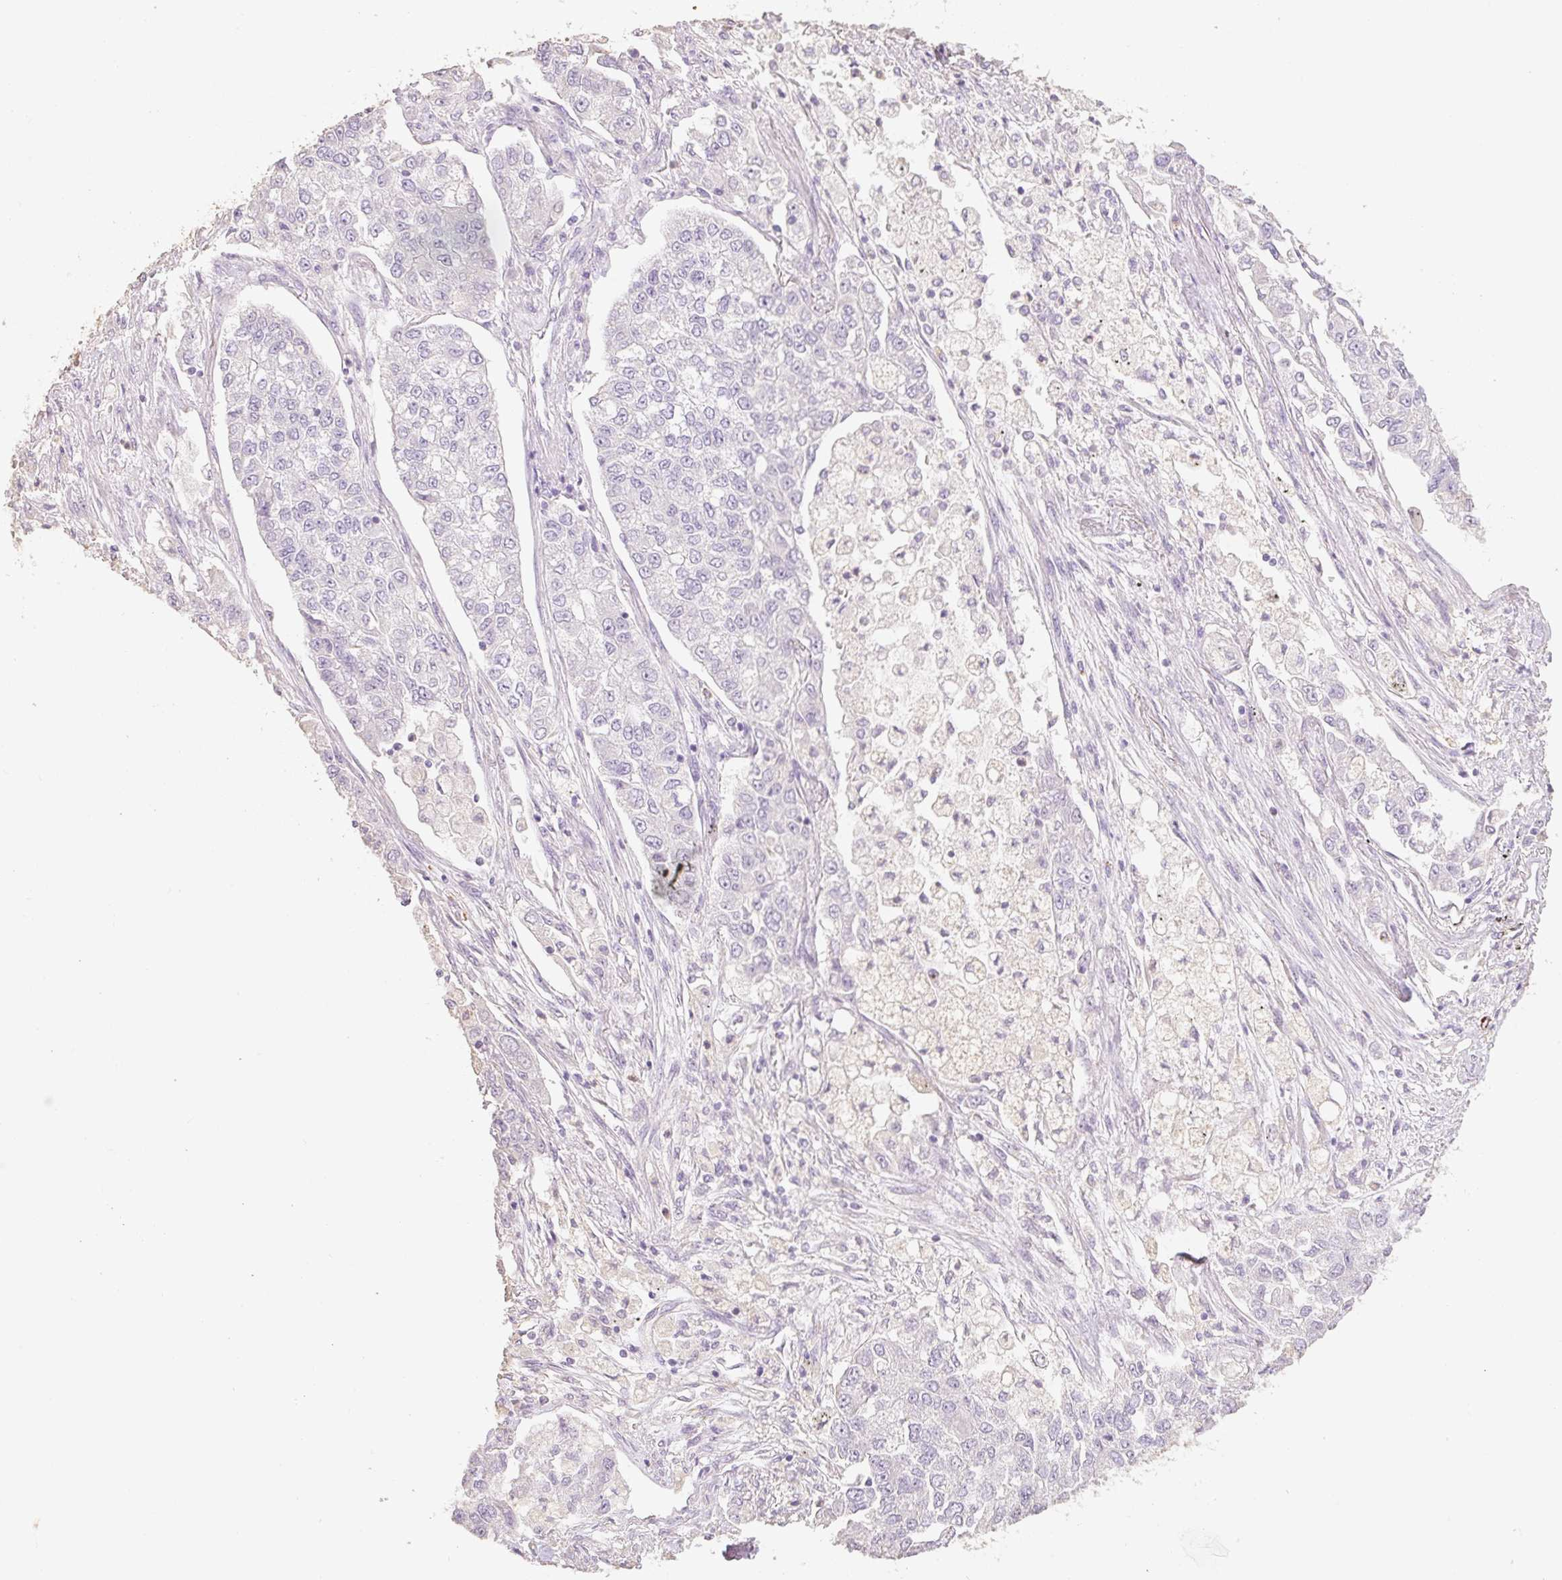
{"staining": {"intensity": "negative", "quantity": "none", "location": "none"}, "tissue": "lung cancer", "cell_type": "Tumor cells", "image_type": "cancer", "snomed": [{"axis": "morphology", "description": "Adenocarcinoma, NOS"}, {"axis": "topography", "description": "Lung"}], "caption": "The histopathology image shows no significant expression in tumor cells of lung cancer (adenocarcinoma).", "gene": "MBOAT7", "patient": {"sex": "male", "age": 49}}